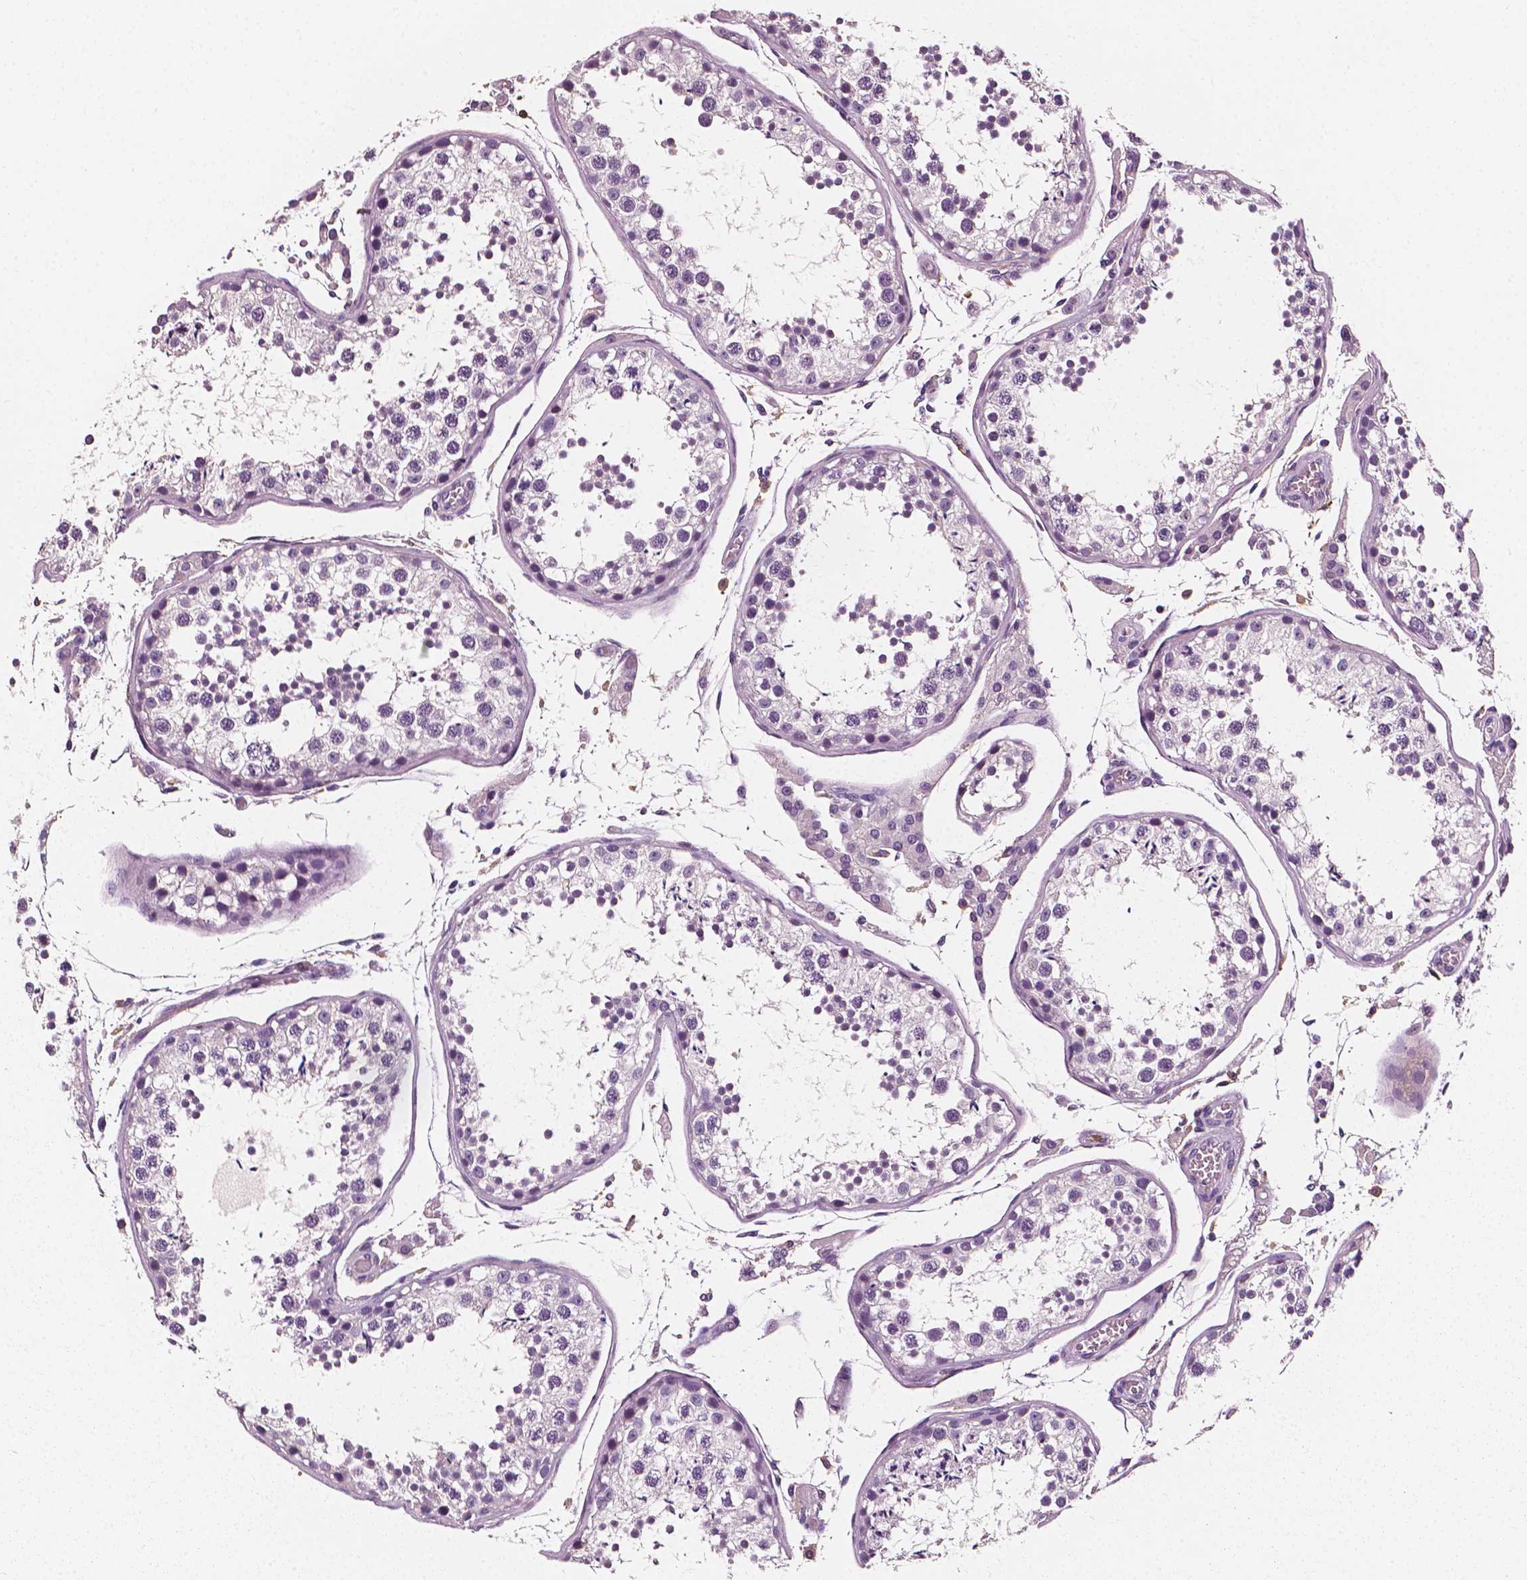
{"staining": {"intensity": "negative", "quantity": "none", "location": "none"}, "tissue": "testis", "cell_type": "Cells in seminiferous ducts", "image_type": "normal", "snomed": [{"axis": "morphology", "description": "Normal tissue, NOS"}, {"axis": "topography", "description": "Testis"}], "caption": "Human testis stained for a protein using immunohistochemistry (IHC) displays no expression in cells in seminiferous ducts.", "gene": "PTPRC", "patient": {"sex": "male", "age": 29}}